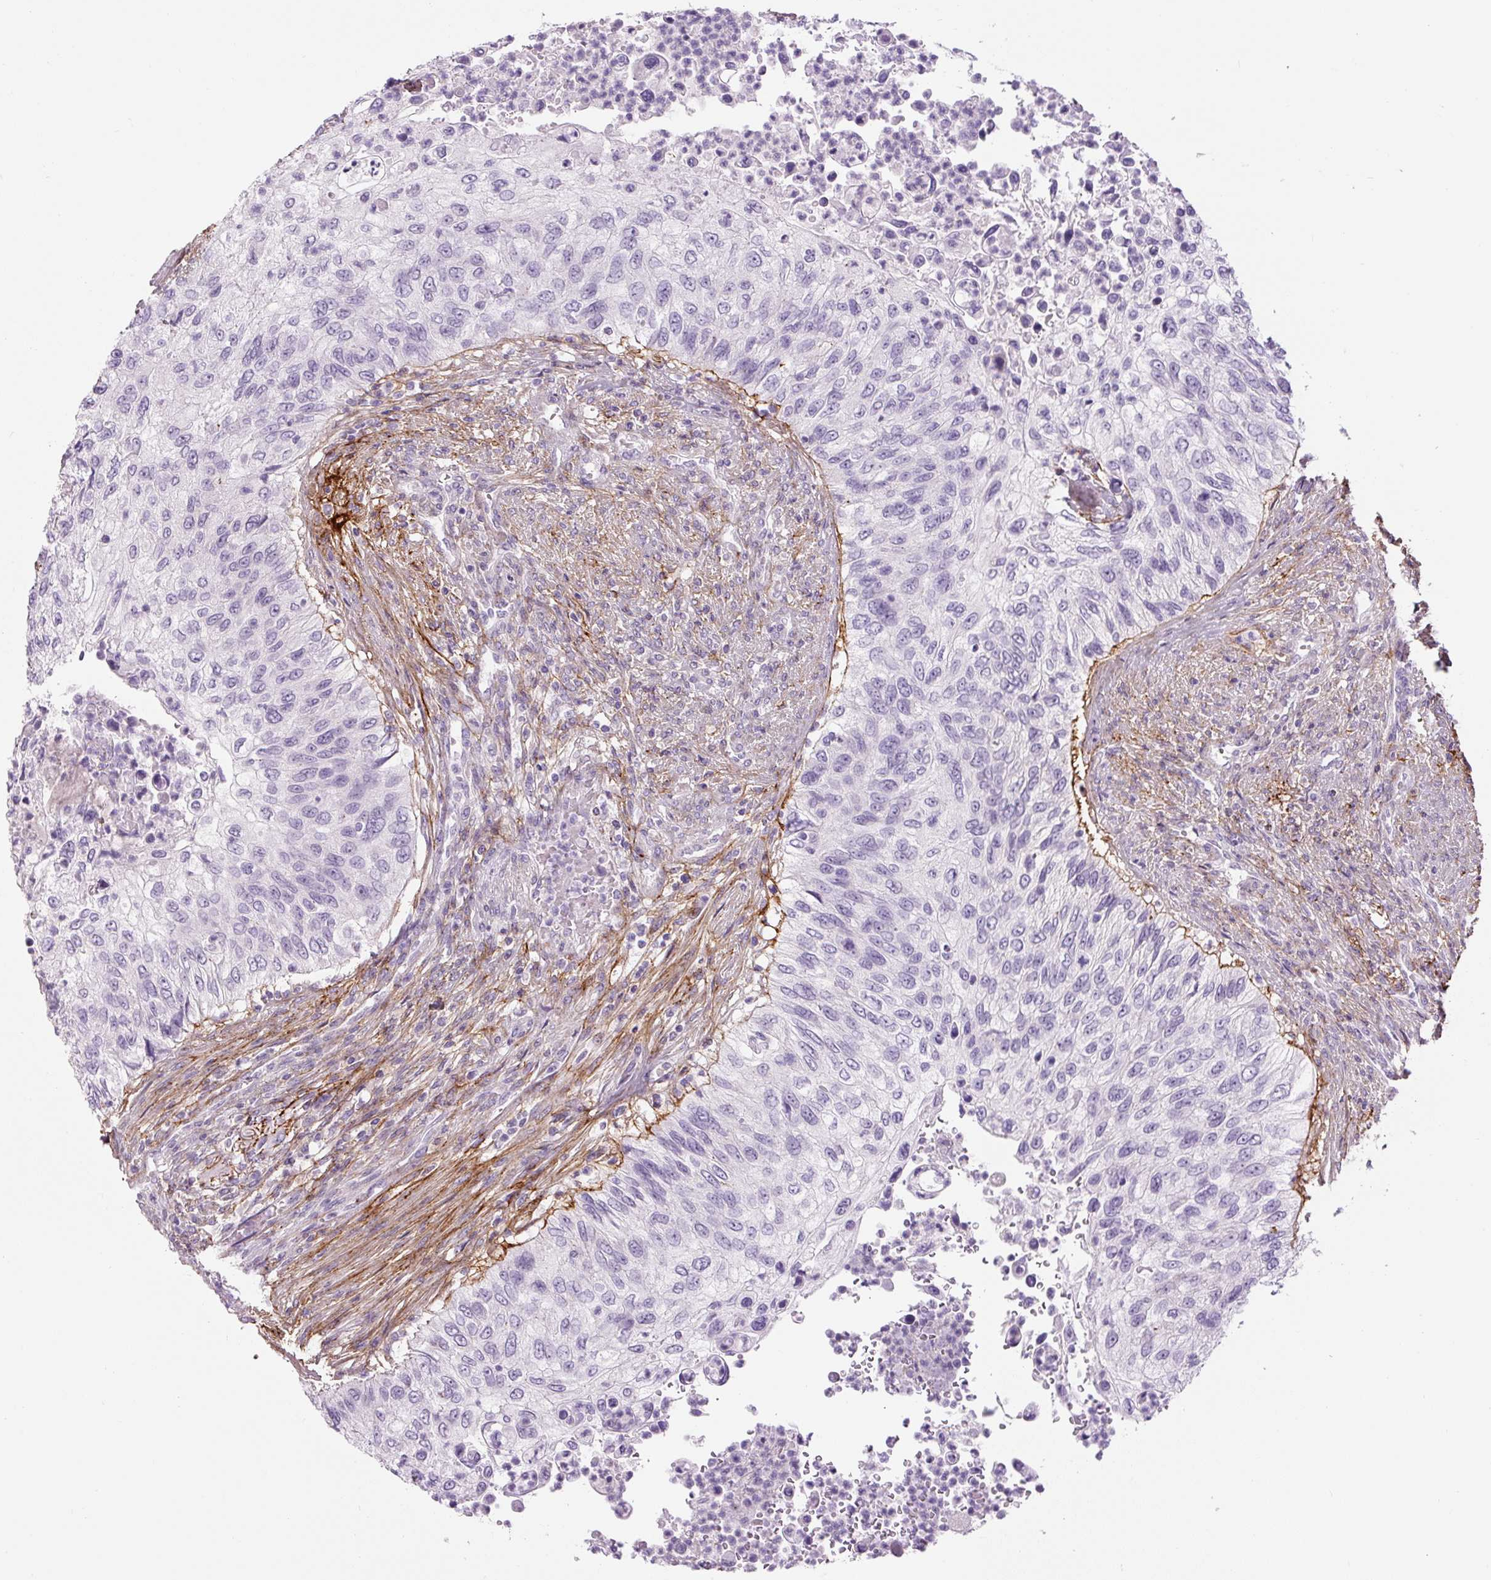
{"staining": {"intensity": "negative", "quantity": "none", "location": "none"}, "tissue": "urothelial cancer", "cell_type": "Tumor cells", "image_type": "cancer", "snomed": [{"axis": "morphology", "description": "Urothelial carcinoma, High grade"}, {"axis": "topography", "description": "Urinary bladder"}], "caption": "A histopathology image of urothelial cancer stained for a protein reveals no brown staining in tumor cells. (Brightfield microscopy of DAB (3,3'-diaminobenzidine) immunohistochemistry (IHC) at high magnification).", "gene": "FBN1", "patient": {"sex": "female", "age": 60}}